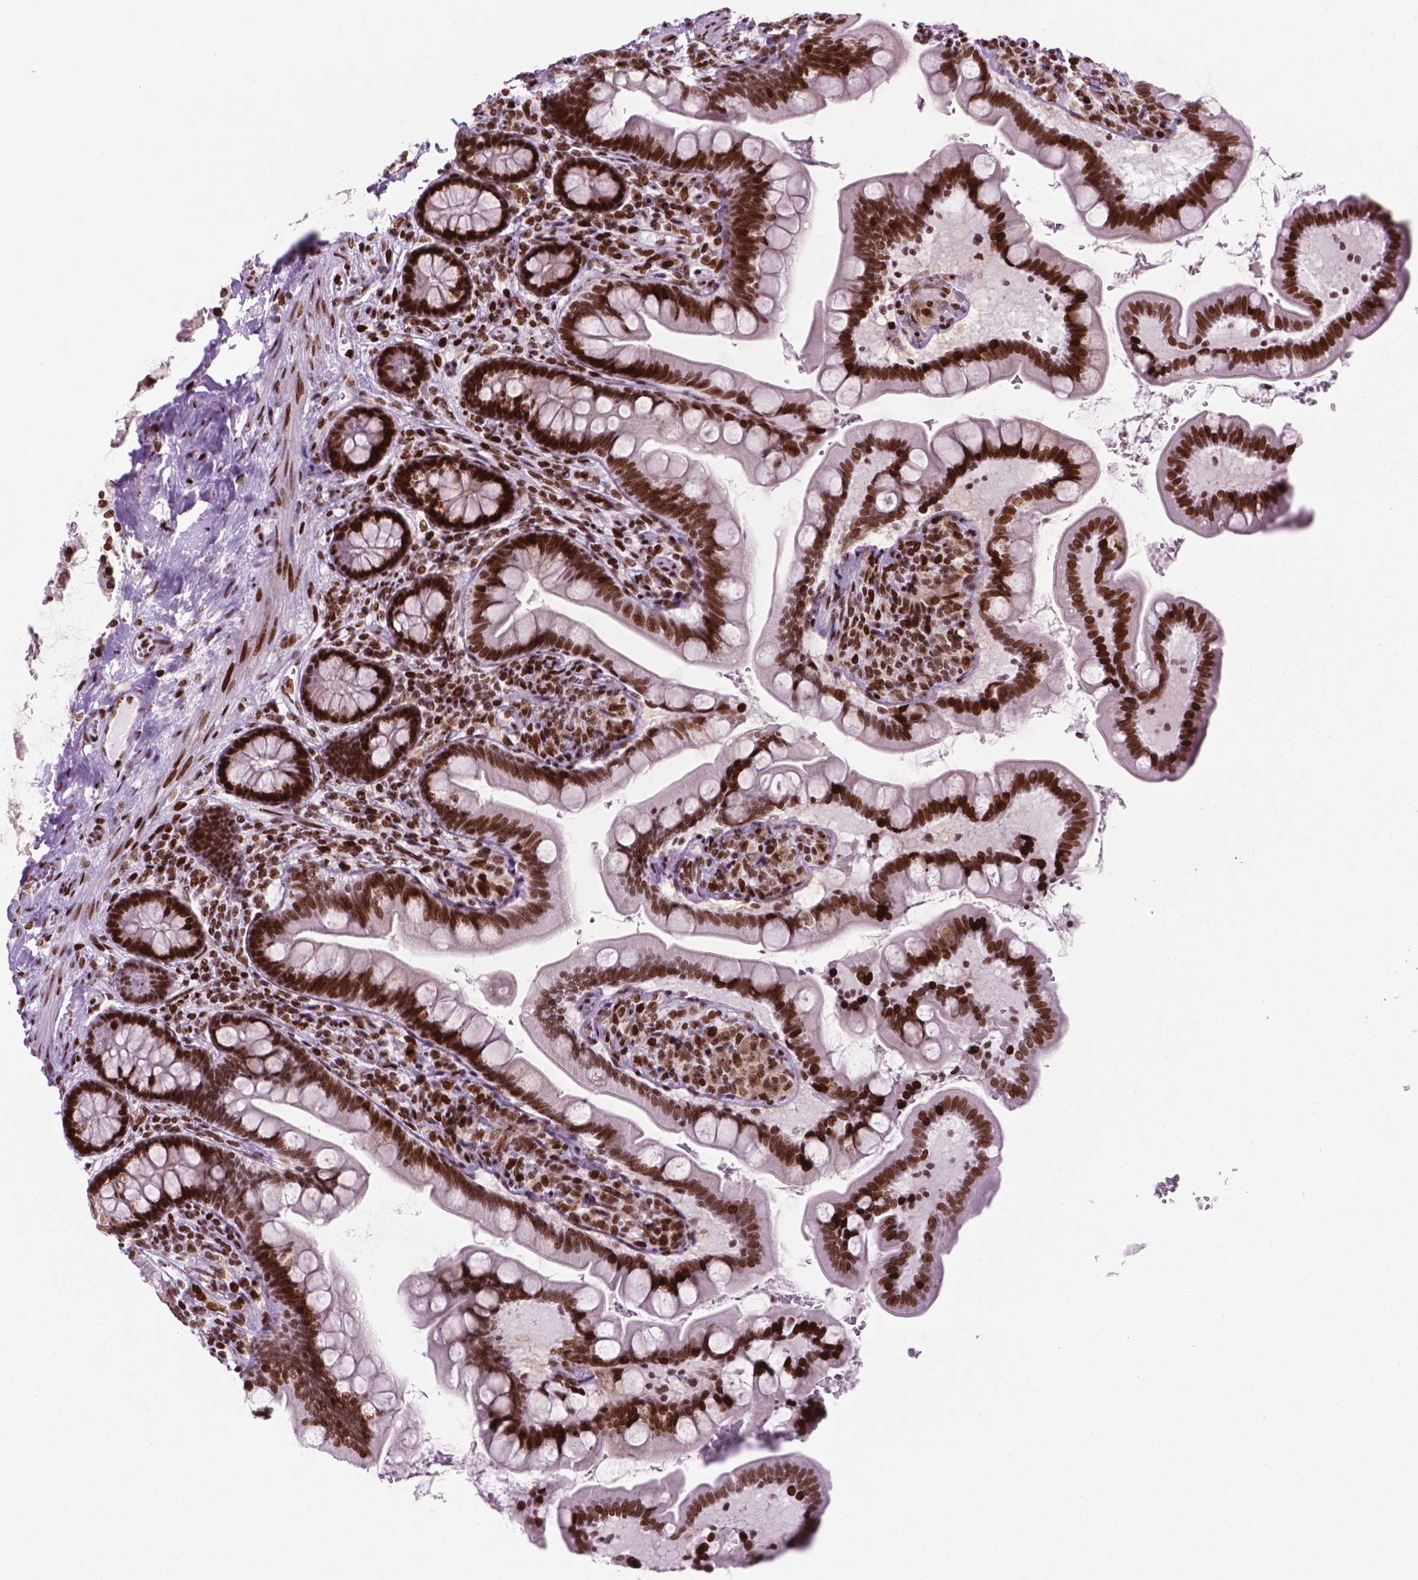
{"staining": {"intensity": "strong", "quantity": ">75%", "location": "nuclear"}, "tissue": "small intestine", "cell_type": "Glandular cells", "image_type": "normal", "snomed": [{"axis": "morphology", "description": "Normal tissue, NOS"}, {"axis": "topography", "description": "Small intestine"}], "caption": "A histopathology image of small intestine stained for a protein exhibits strong nuclear brown staining in glandular cells. (DAB (3,3'-diaminobenzidine) = brown stain, brightfield microscopy at high magnification).", "gene": "TMEM250", "patient": {"sex": "female", "age": 56}}